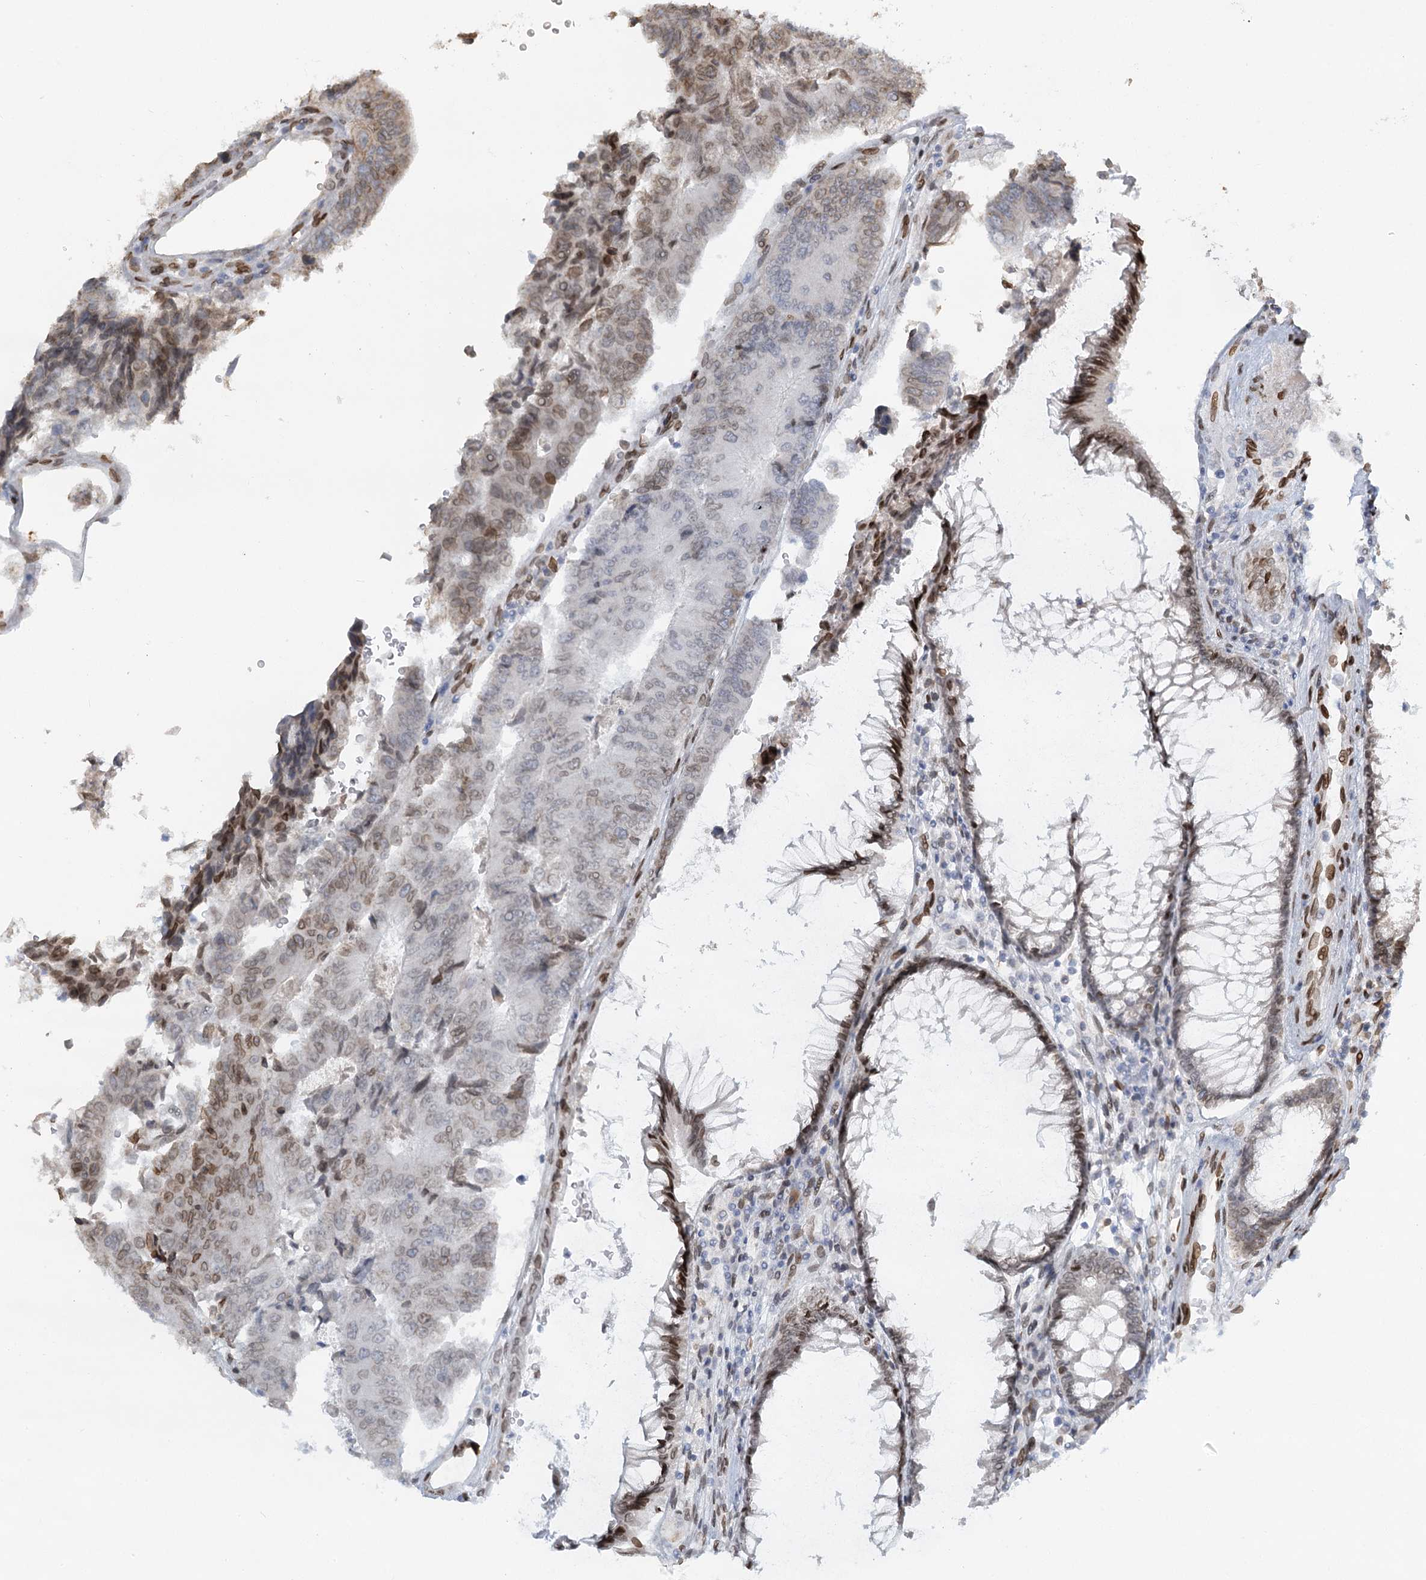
{"staining": {"intensity": "moderate", "quantity": "<25%", "location": "nuclear"}, "tissue": "colorectal cancer", "cell_type": "Tumor cells", "image_type": "cancer", "snomed": [{"axis": "morphology", "description": "Adenocarcinoma, NOS"}, {"axis": "topography", "description": "Colon"}], "caption": "Immunohistochemistry (IHC) (DAB (3,3'-diaminobenzidine)) staining of human colorectal adenocarcinoma shows moderate nuclear protein expression in approximately <25% of tumor cells. The staining was performed using DAB (3,3'-diaminobenzidine) to visualize the protein expression in brown, while the nuclei were stained in blue with hematoxylin (Magnification: 20x).", "gene": "VWA5A", "patient": {"sex": "female", "age": 67}}